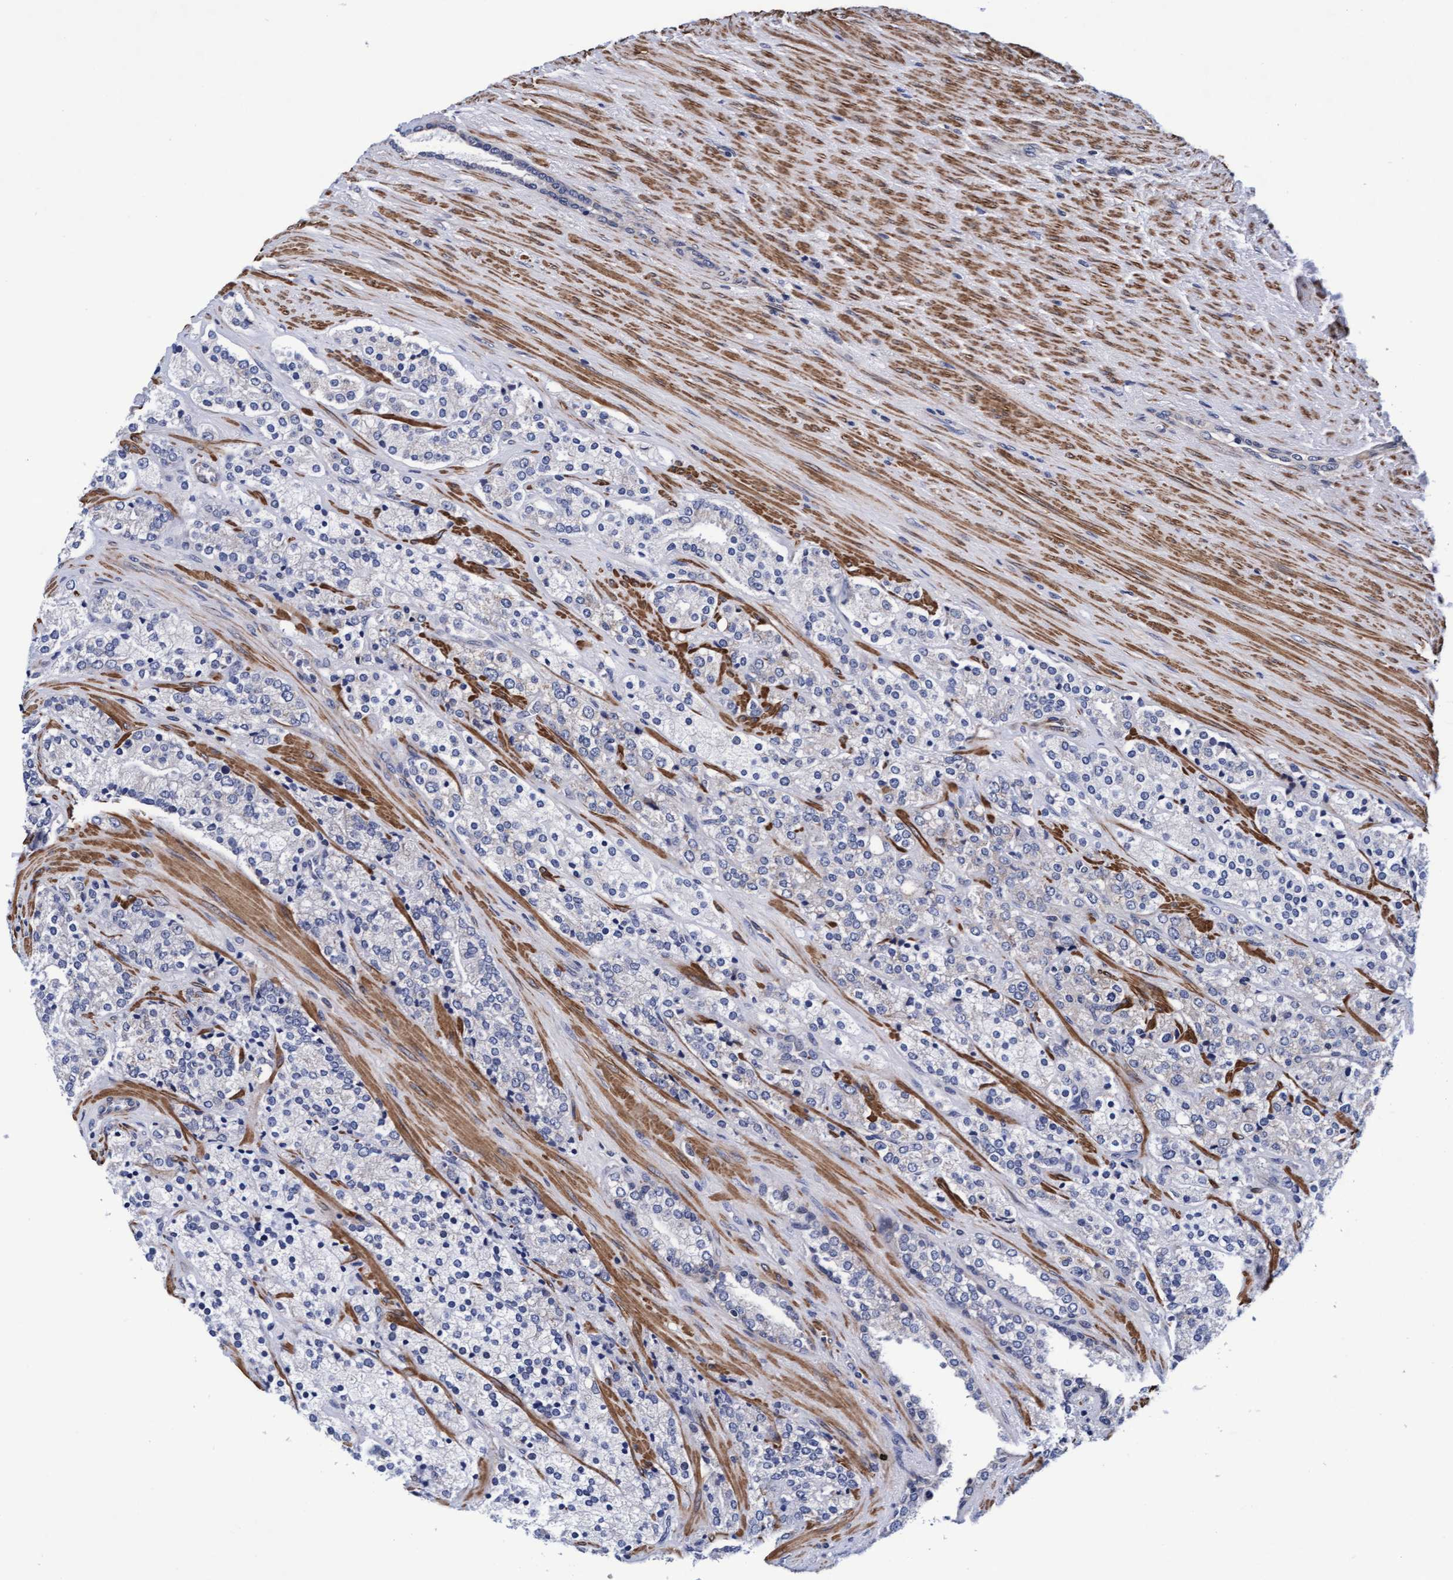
{"staining": {"intensity": "negative", "quantity": "none", "location": "none"}, "tissue": "prostate cancer", "cell_type": "Tumor cells", "image_type": "cancer", "snomed": [{"axis": "morphology", "description": "Adenocarcinoma, High grade"}, {"axis": "topography", "description": "Prostate"}], "caption": "Histopathology image shows no significant protein staining in tumor cells of prostate high-grade adenocarcinoma. The staining is performed using DAB (3,3'-diaminobenzidine) brown chromogen with nuclei counter-stained in using hematoxylin.", "gene": "EFCAB13", "patient": {"sex": "male", "age": 71}}